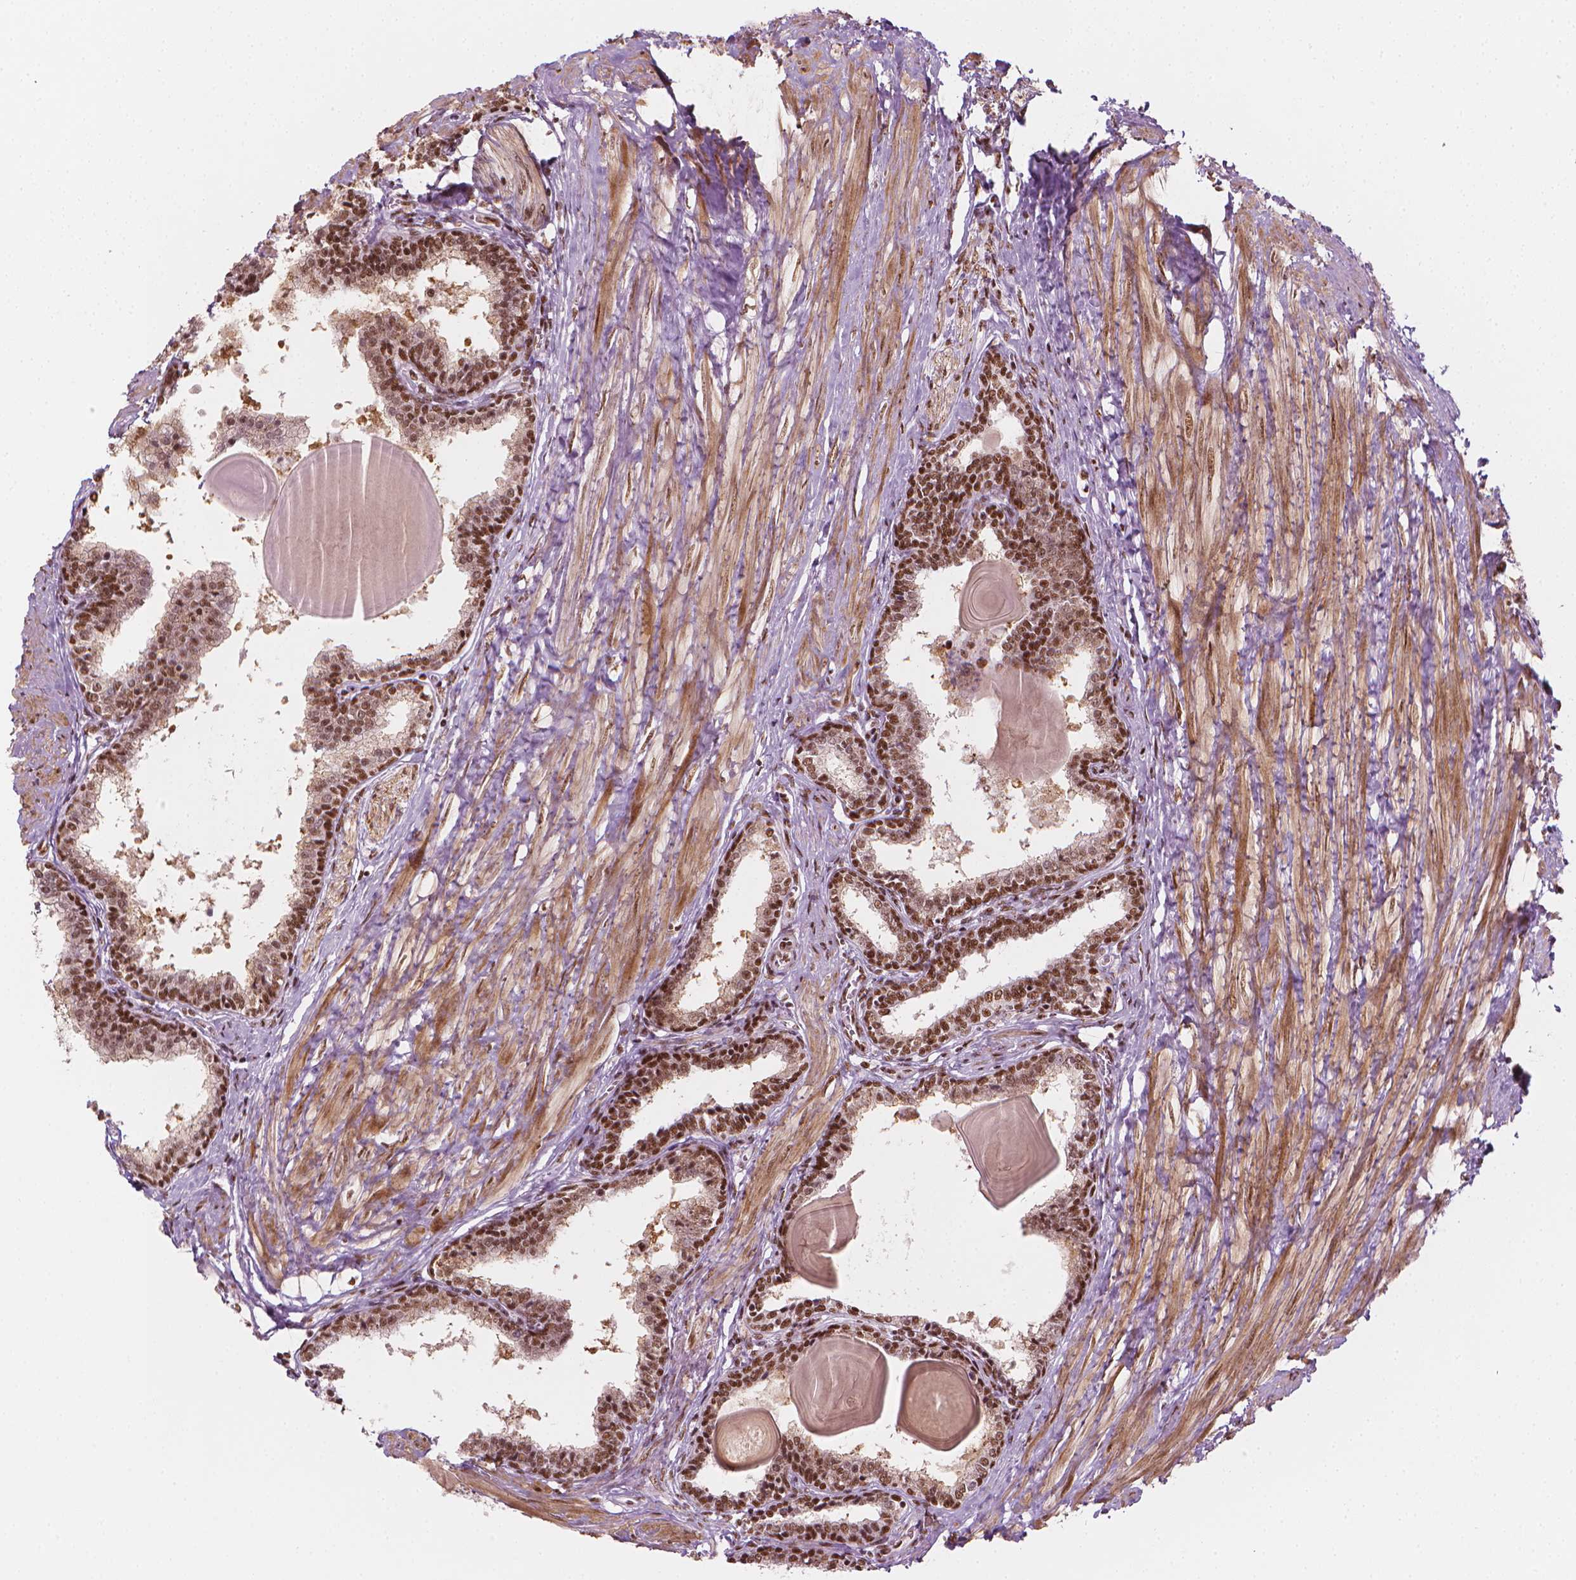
{"staining": {"intensity": "moderate", "quantity": ">75%", "location": "nuclear"}, "tissue": "prostate", "cell_type": "Glandular cells", "image_type": "normal", "snomed": [{"axis": "morphology", "description": "Normal tissue, NOS"}, {"axis": "topography", "description": "Prostate"}], "caption": "A brown stain labels moderate nuclear expression of a protein in glandular cells of benign human prostate.", "gene": "ELF2", "patient": {"sex": "male", "age": 55}}